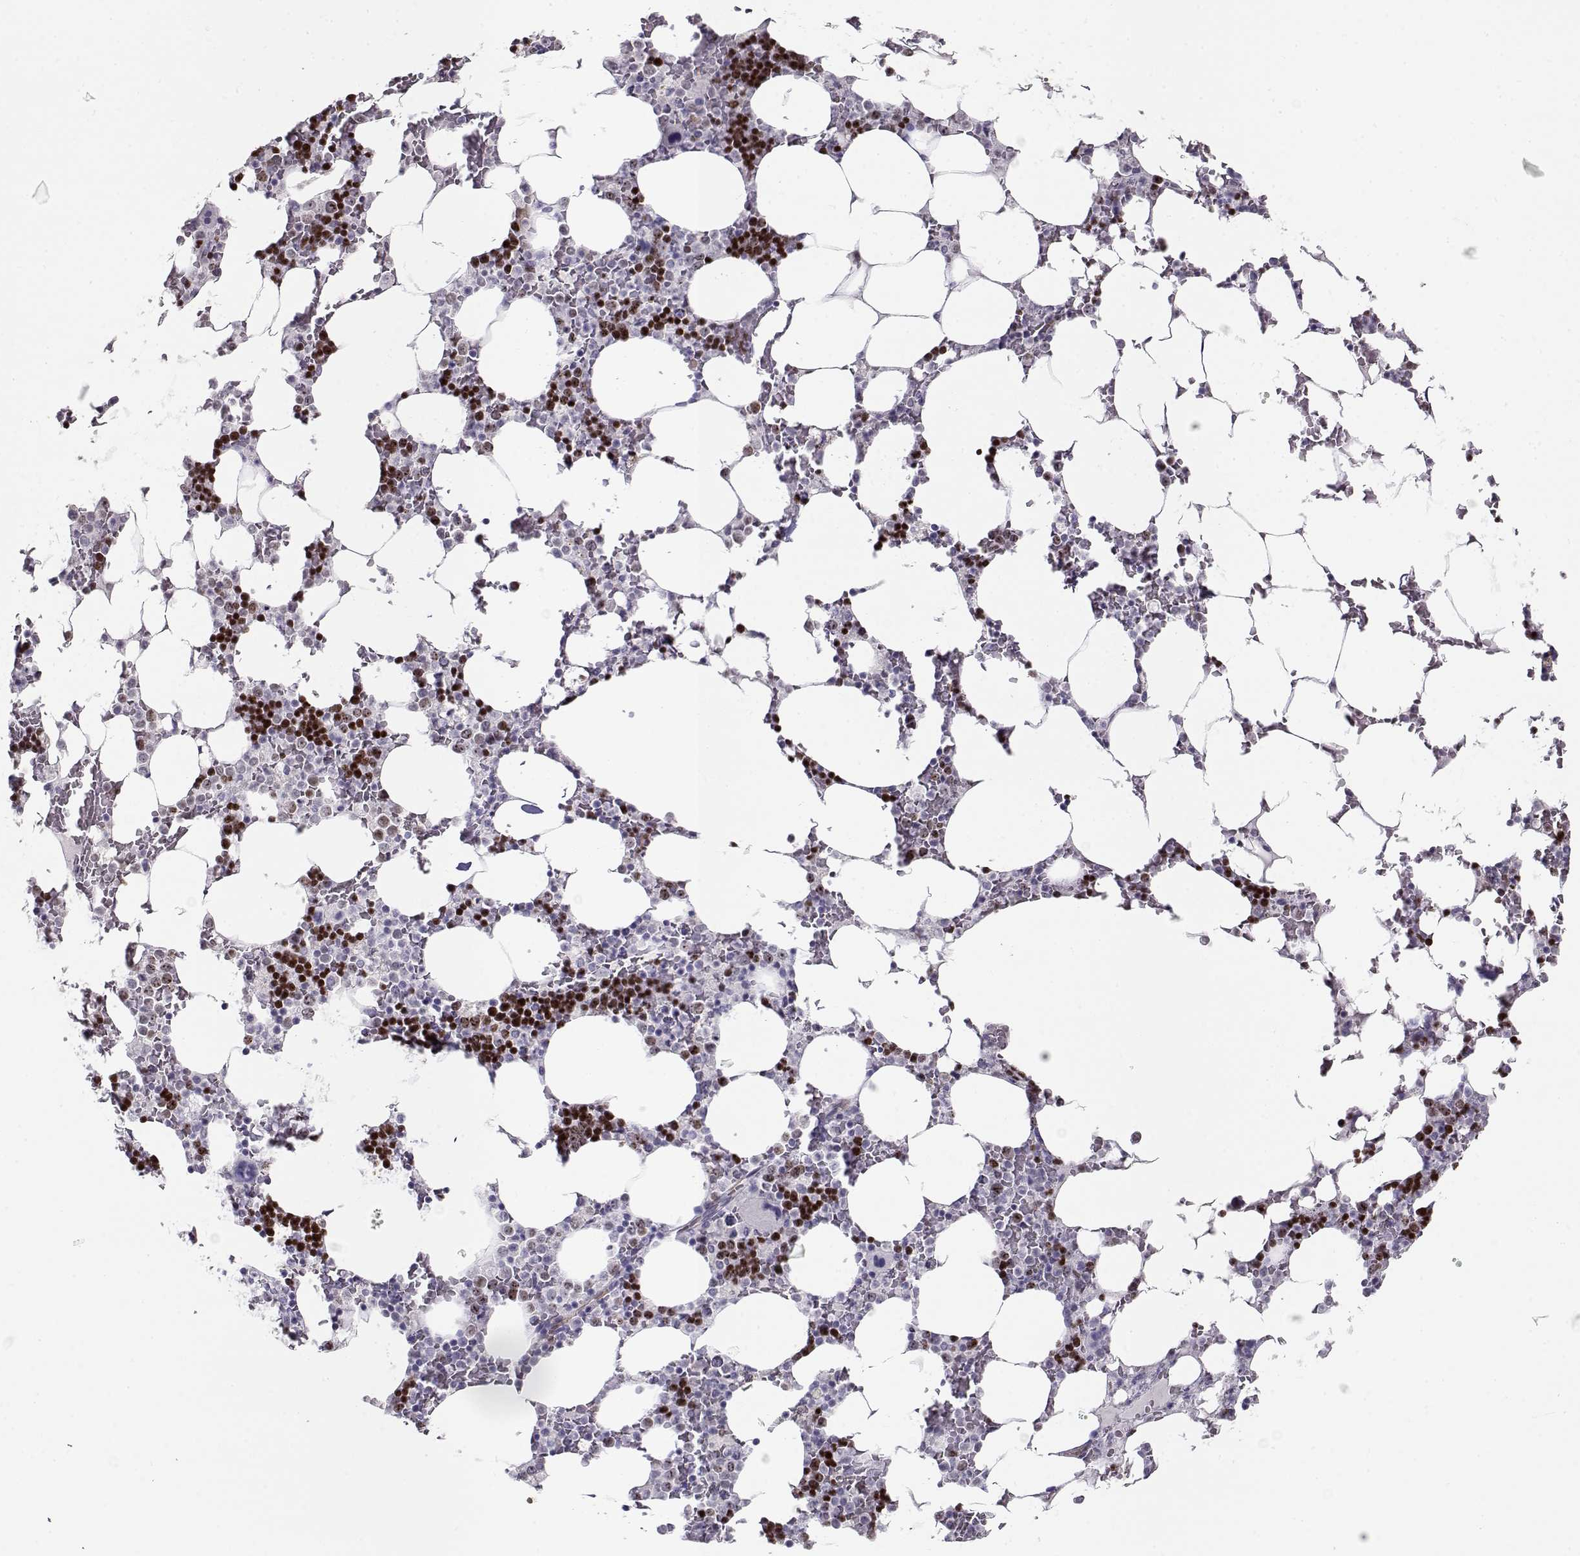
{"staining": {"intensity": "strong", "quantity": "<25%", "location": "nuclear"}, "tissue": "bone marrow", "cell_type": "Hematopoietic cells", "image_type": "normal", "snomed": [{"axis": "morphology", "description": "Normal tissue, NOS"}, {"axis": "topography", "description": "Bone marrow"}], "caption": "About <25% of hematopoietic cells in benign human bone marrow exhibit strong nuclear protein positivity as visualized by brown immunohistochemical staining.", "gene": "NPW", "patient": {"sex": "male", "age": 51}}